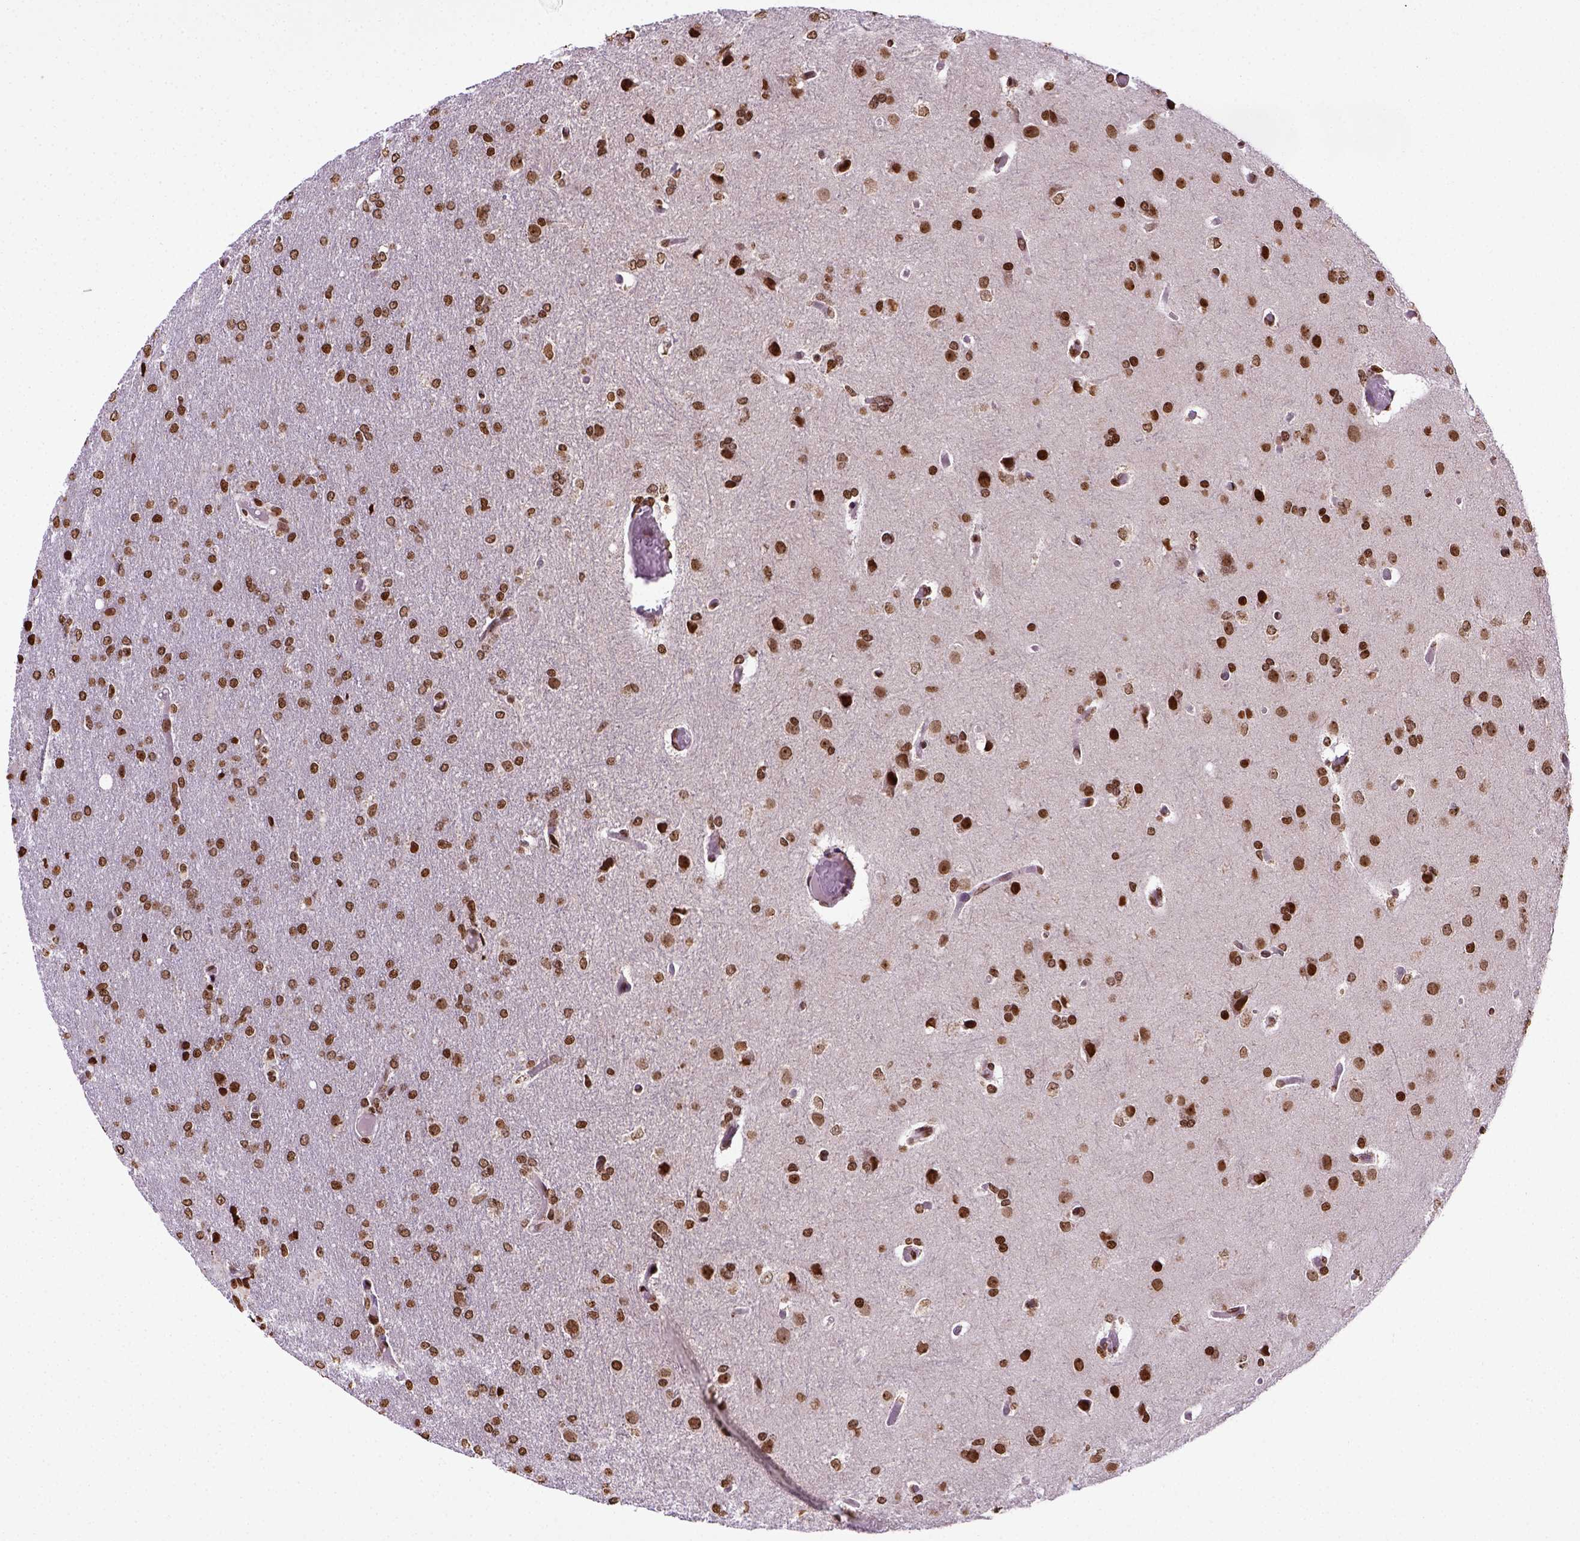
{"staining": {"intensity": "moderate", "quantity": ">75%", "location": "nuclear"}, "tissue": "glioma", "cell_type": "Tumor cells", "image_type": "cancer", "snomed": [{"axis": "morphology", "description": "Glioma, malignant, High grade"}, {"axis": "topography", "description": "Brain"}], "caption": "Glioma stained with IHC exhibits moderate nuclear positivity in approximately >75% of tumor cells.", "gene": "ZNF75D", "patient": {"sex": "male", "age": 68}}